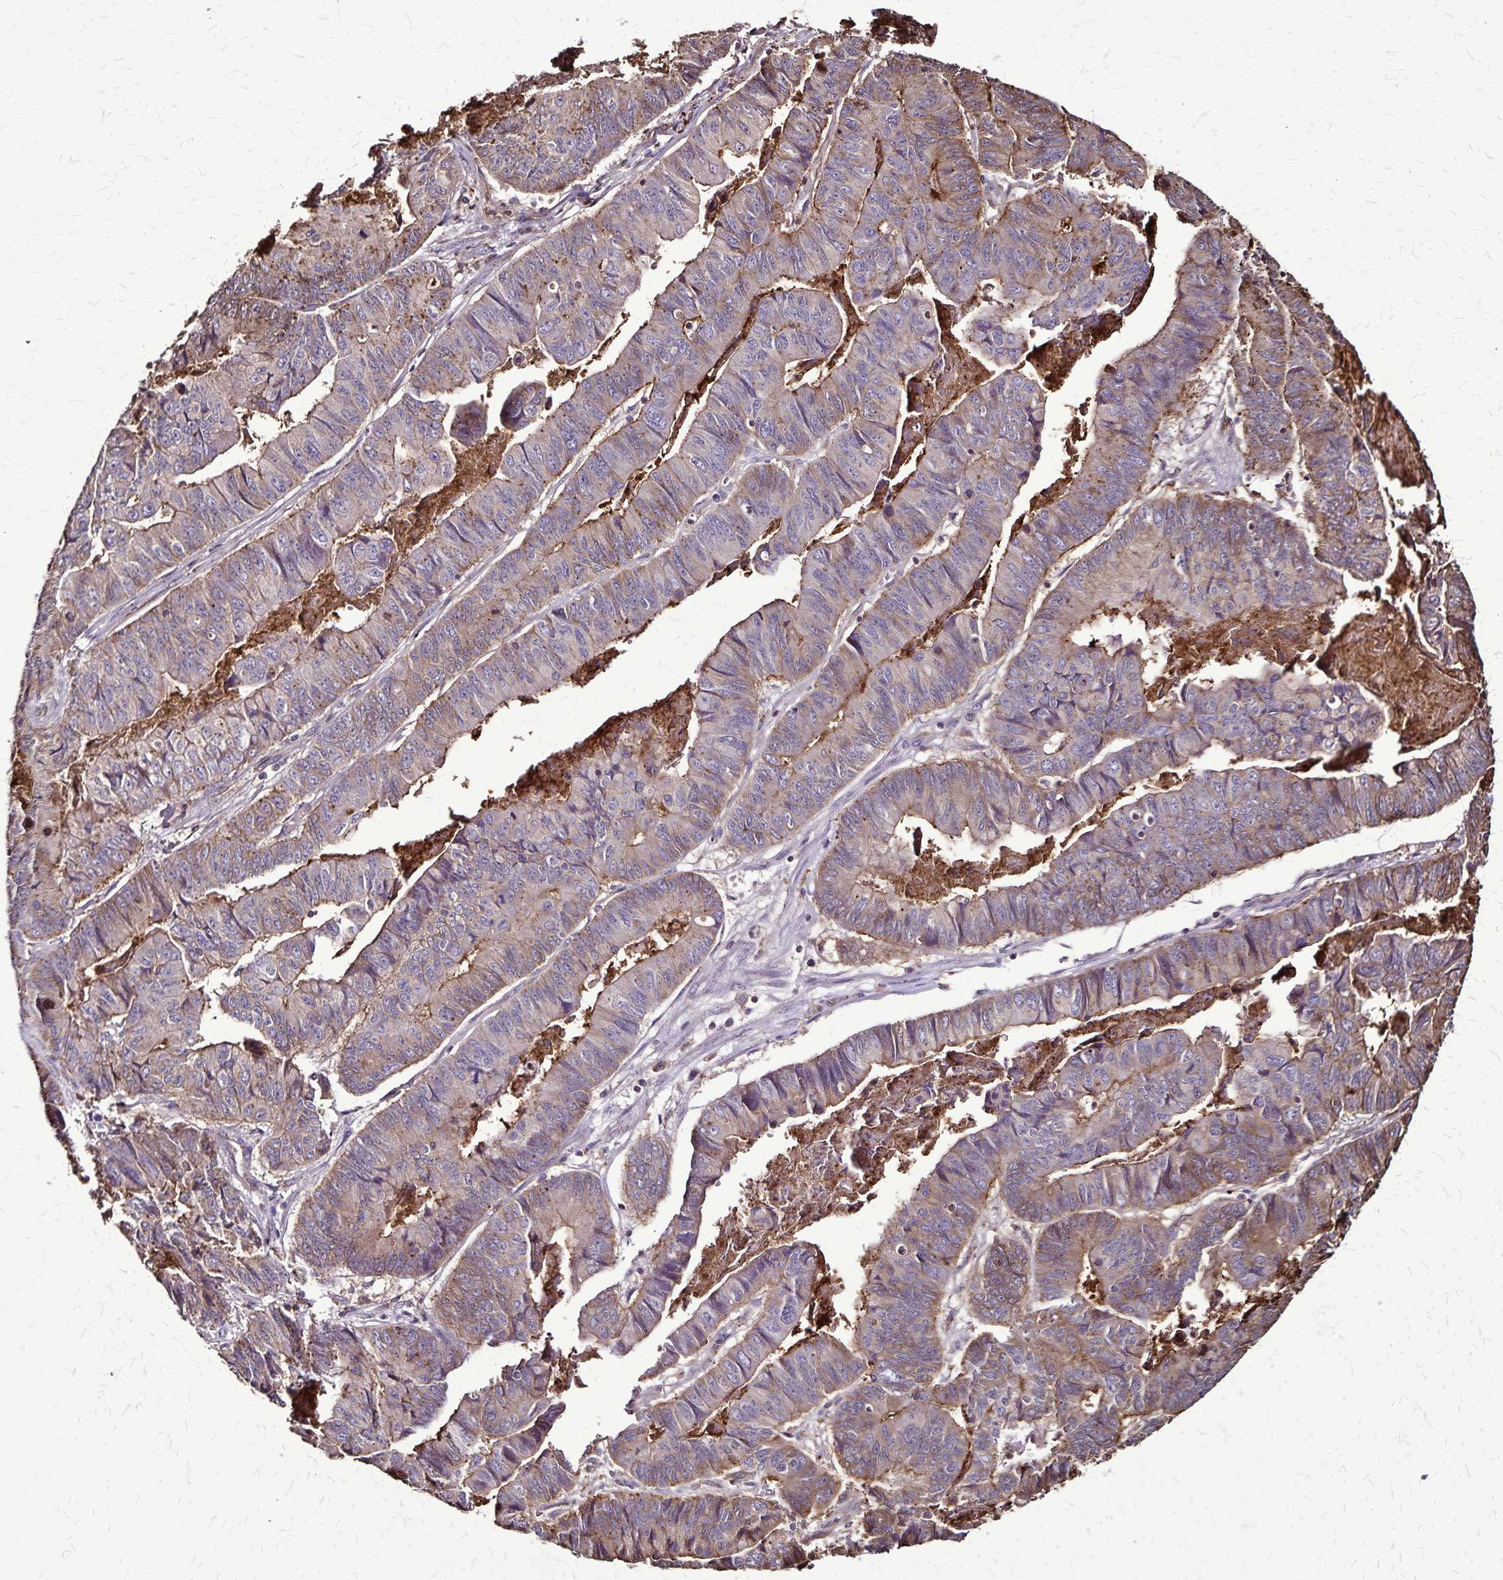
{"staining": {"intensity": "moderate", "quantity": "25%-75%", "location": "cytoplasmic/membranous"}, "tissue": "stomach cancer", "cell_type": "Tumor cells", "image_type": "cancer", "snomed": [{"axis": "morphology", "description": "Adenocarcinoma, NOS"}, {"axis": "topography", "description": "Stomach, lower"}], "caption": "Protein staining displays moderate cytoplasmic/membranous positivity in about 25%-75% of tumor cells in stomach cancer (adenocarcinoma).", "gene": "CHMP1B", "patient": {"sex": "male", "age": 77}}